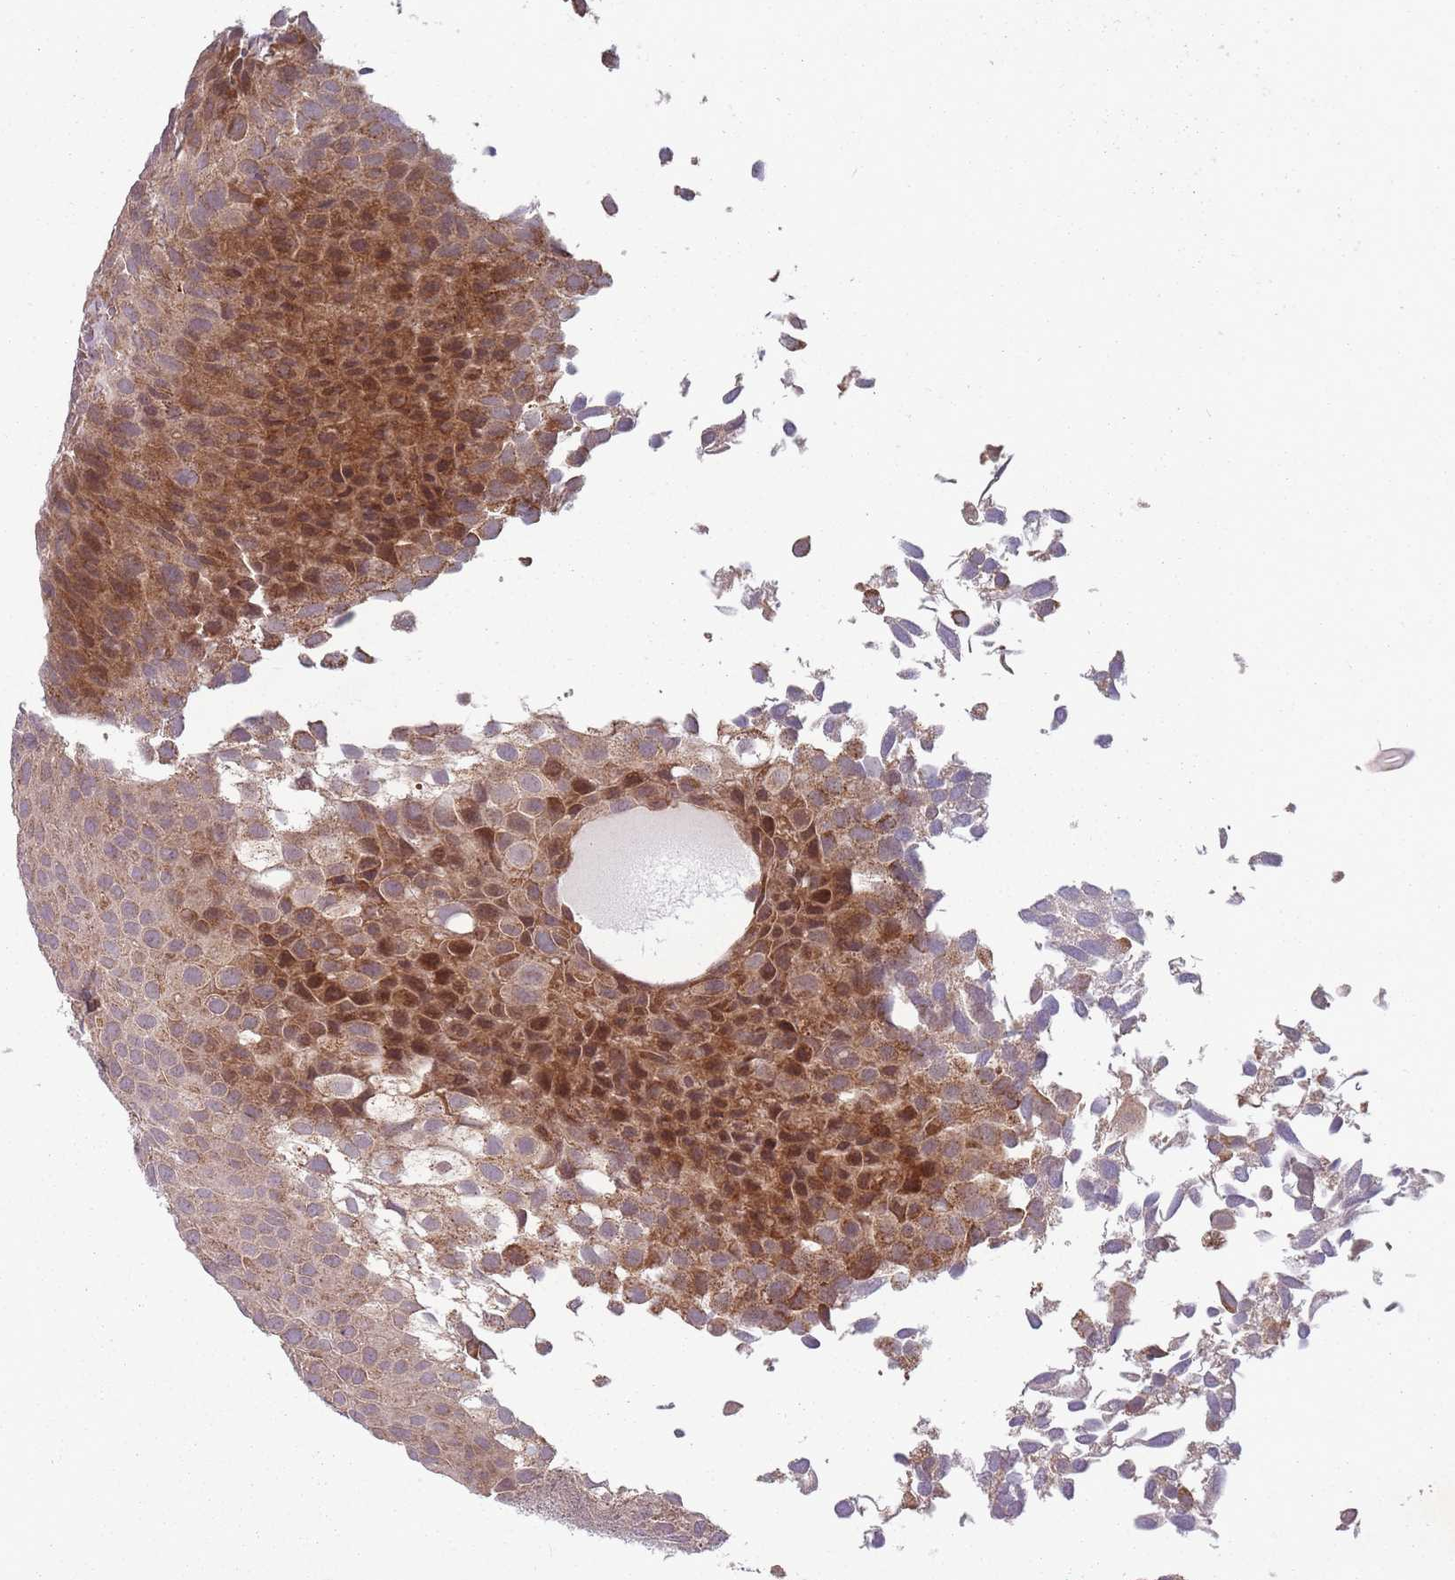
{"staining": {"intensity": "moderate", "quantity": ">75%", "location": "cytoplasmic/membranous,nuclear"}, "tissue": "urothelial cancer", "cell_type": "Tumor cells", "image_type": "cancer", "snomed": [{"axis": "morphology", "description": "Urothelial carcinoma, Low grade"}, {"axis": "topography", "description": "Urinary bladder"}], "caption": "Low-grade urothelial carcinoma tissue reveals moderate cytoplasmic/membranous and nuclear expression in approximately >75% of tumor cells, visualized by immunohistochemistry.", "gene": "OR10Q1", "patient": {"sex": "male", "age": 88}}